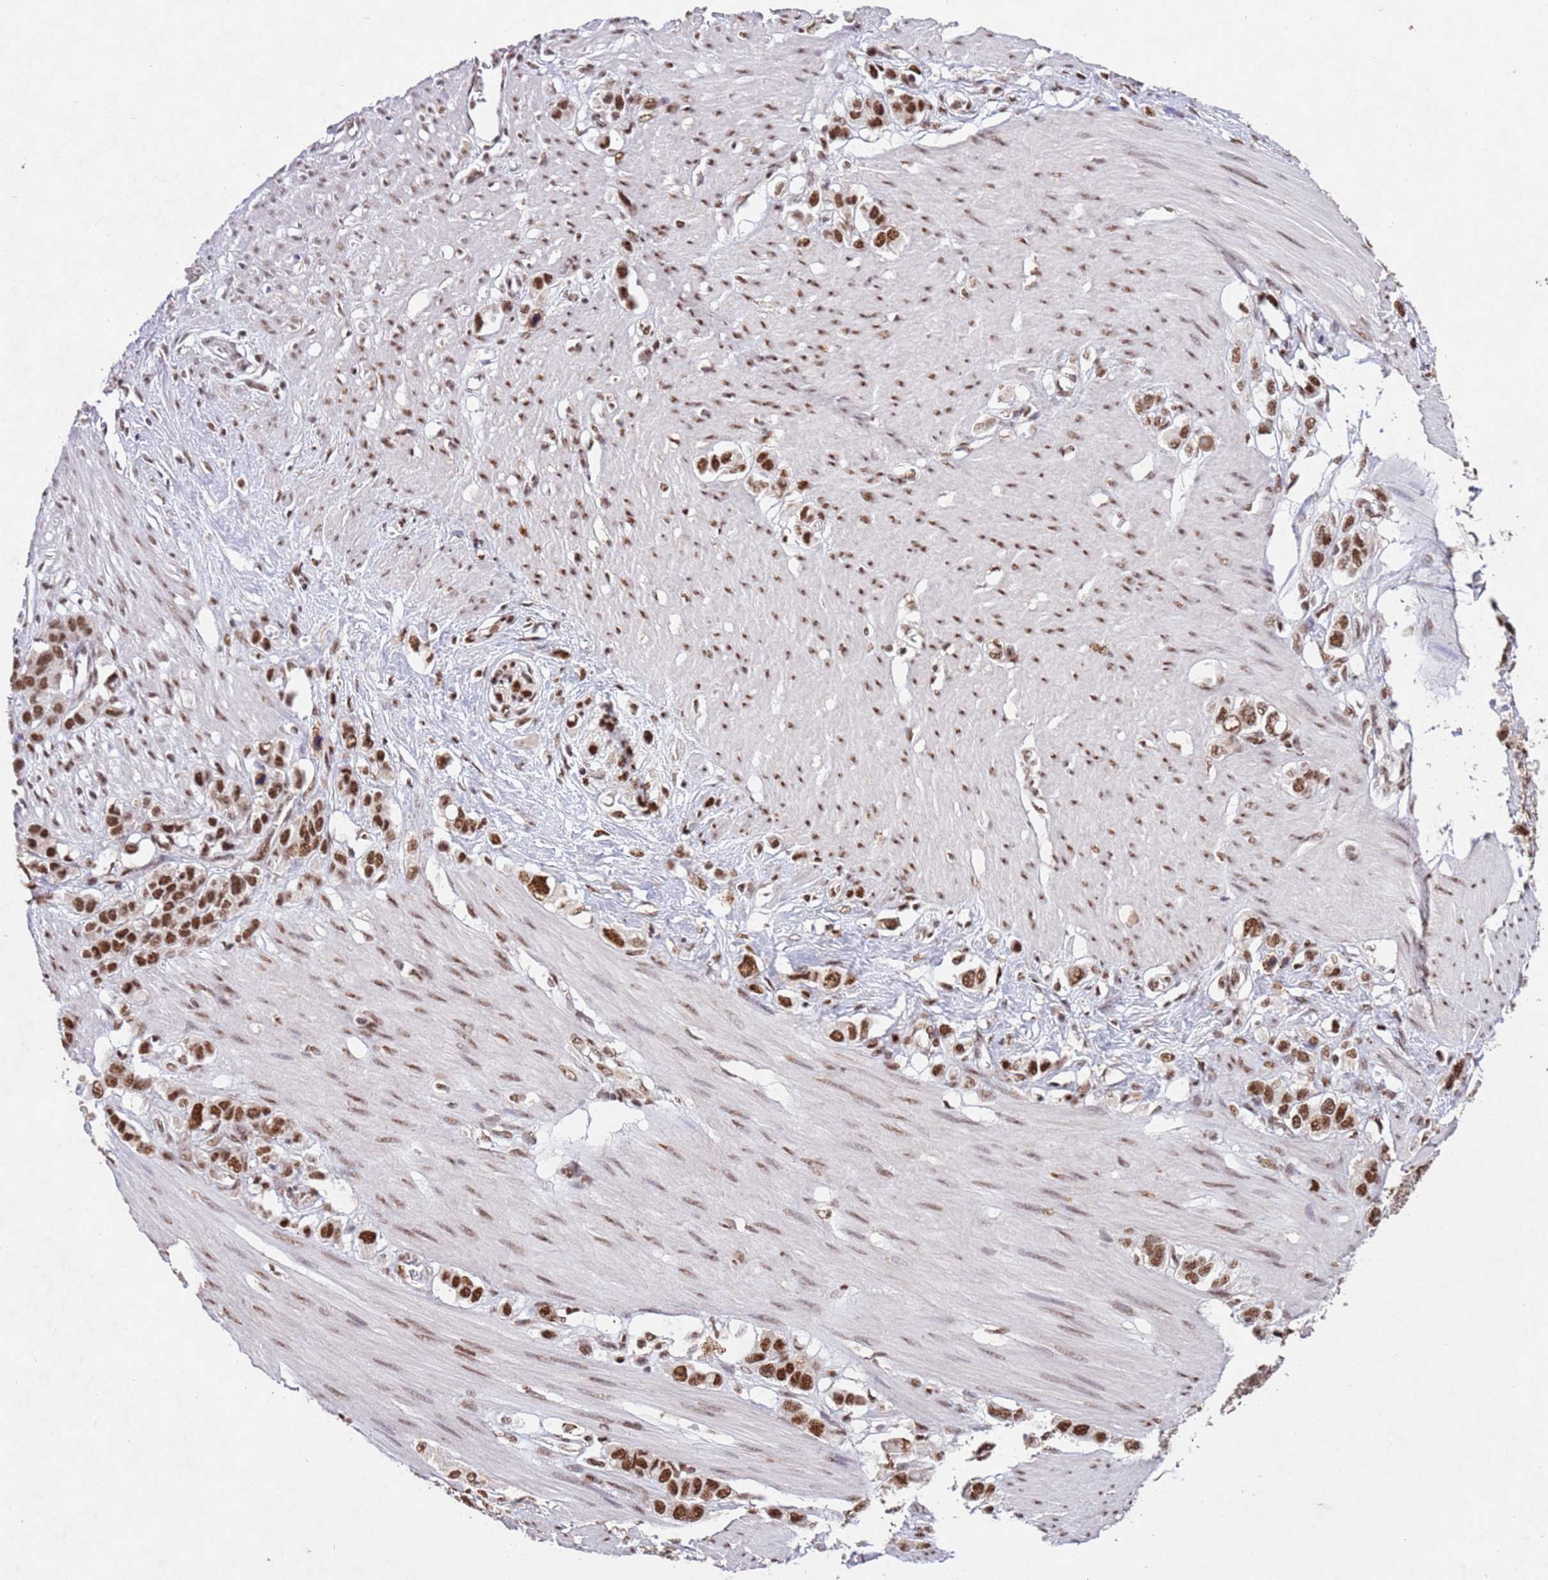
{"staining": {"intensity": "strong", "quantity": ">75%", "location": "nuclear"}, "tissue": "stomach cancer", "cell_type": "Tumor cells", "image_type": "cancer", "snomed": [{"axis": "morphology", "description": "Adenocarcinoma, NOS"}, {"axis": "morphology", "description": "Adenocarcinoma, High grade"}, {"axis": "topography", "description": "Stomach, upper"}, {"axis": "topography", "description": "Stomach, lower"}], "caption": "Immunohistochemistry (IHC) photomicrograph of human stomach adenocarcinoma (high-grade) stained for a protein (brown), which displays high levels of strong nuclear expression in about >75% of tumor cells.", "gene": "ESF1", "patient": {"sex": "female", "age": 65}}